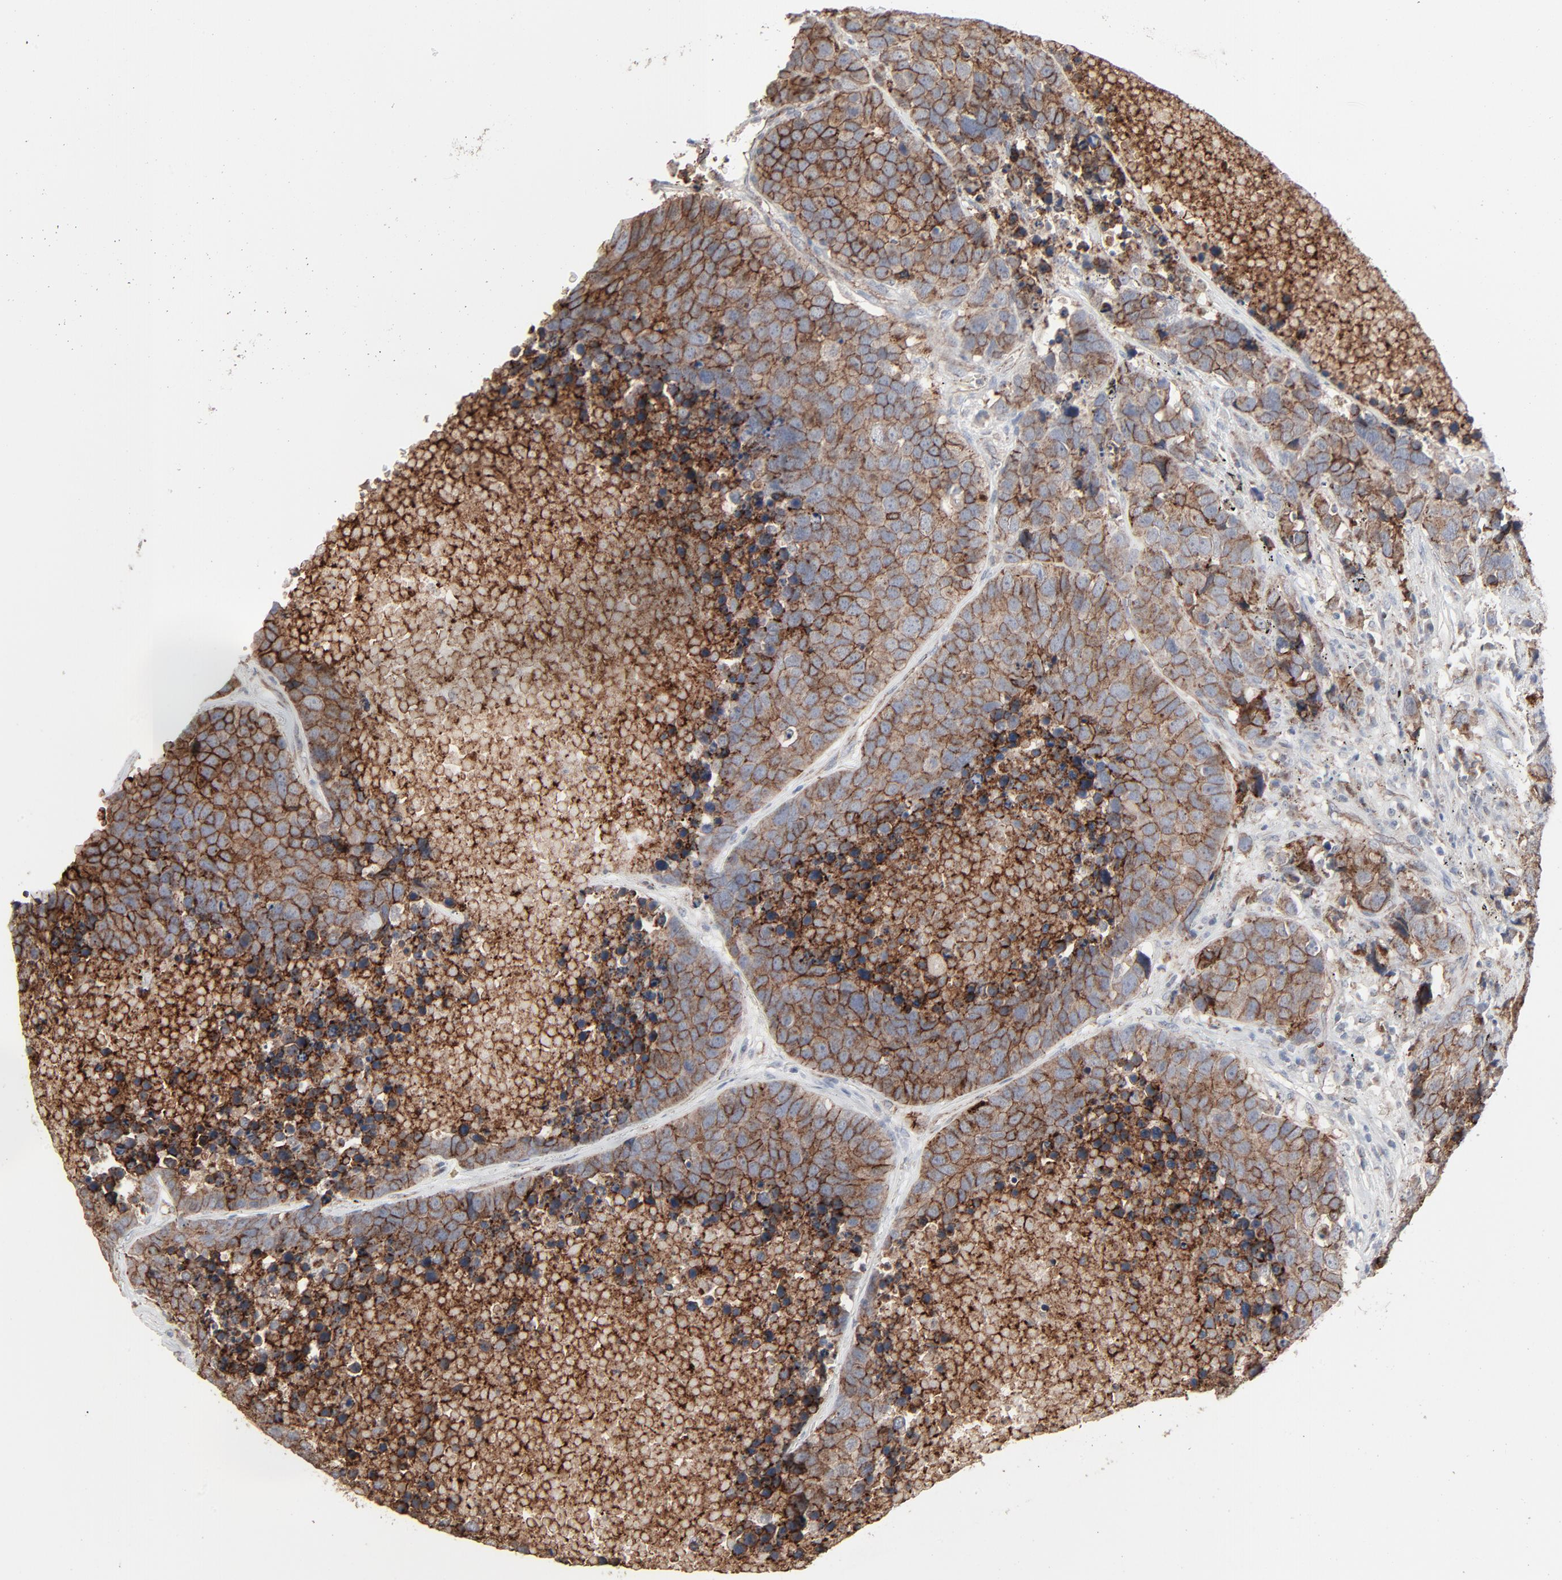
{"staining": {"intensity": "moderate", "quantity": ">75%", "location": "cytoplasmic/membranous"}, "tissue": "carcinoid", "cell_type": "Tumor cells", "image_type": "cancer", "snomed": [{"axis": "morphology", "description": "Carcinoid, malignant, NOS"}, {"axis": "topography", "description": "Lung"}], "caption": "Human carcinoid stained for a protein (brown) shows moderate cytoplasmic/membranous positive expression in approximately >75% of tumor cells.", "gene": "JAM3", "patient": {"sex": "male", "age": 60}}